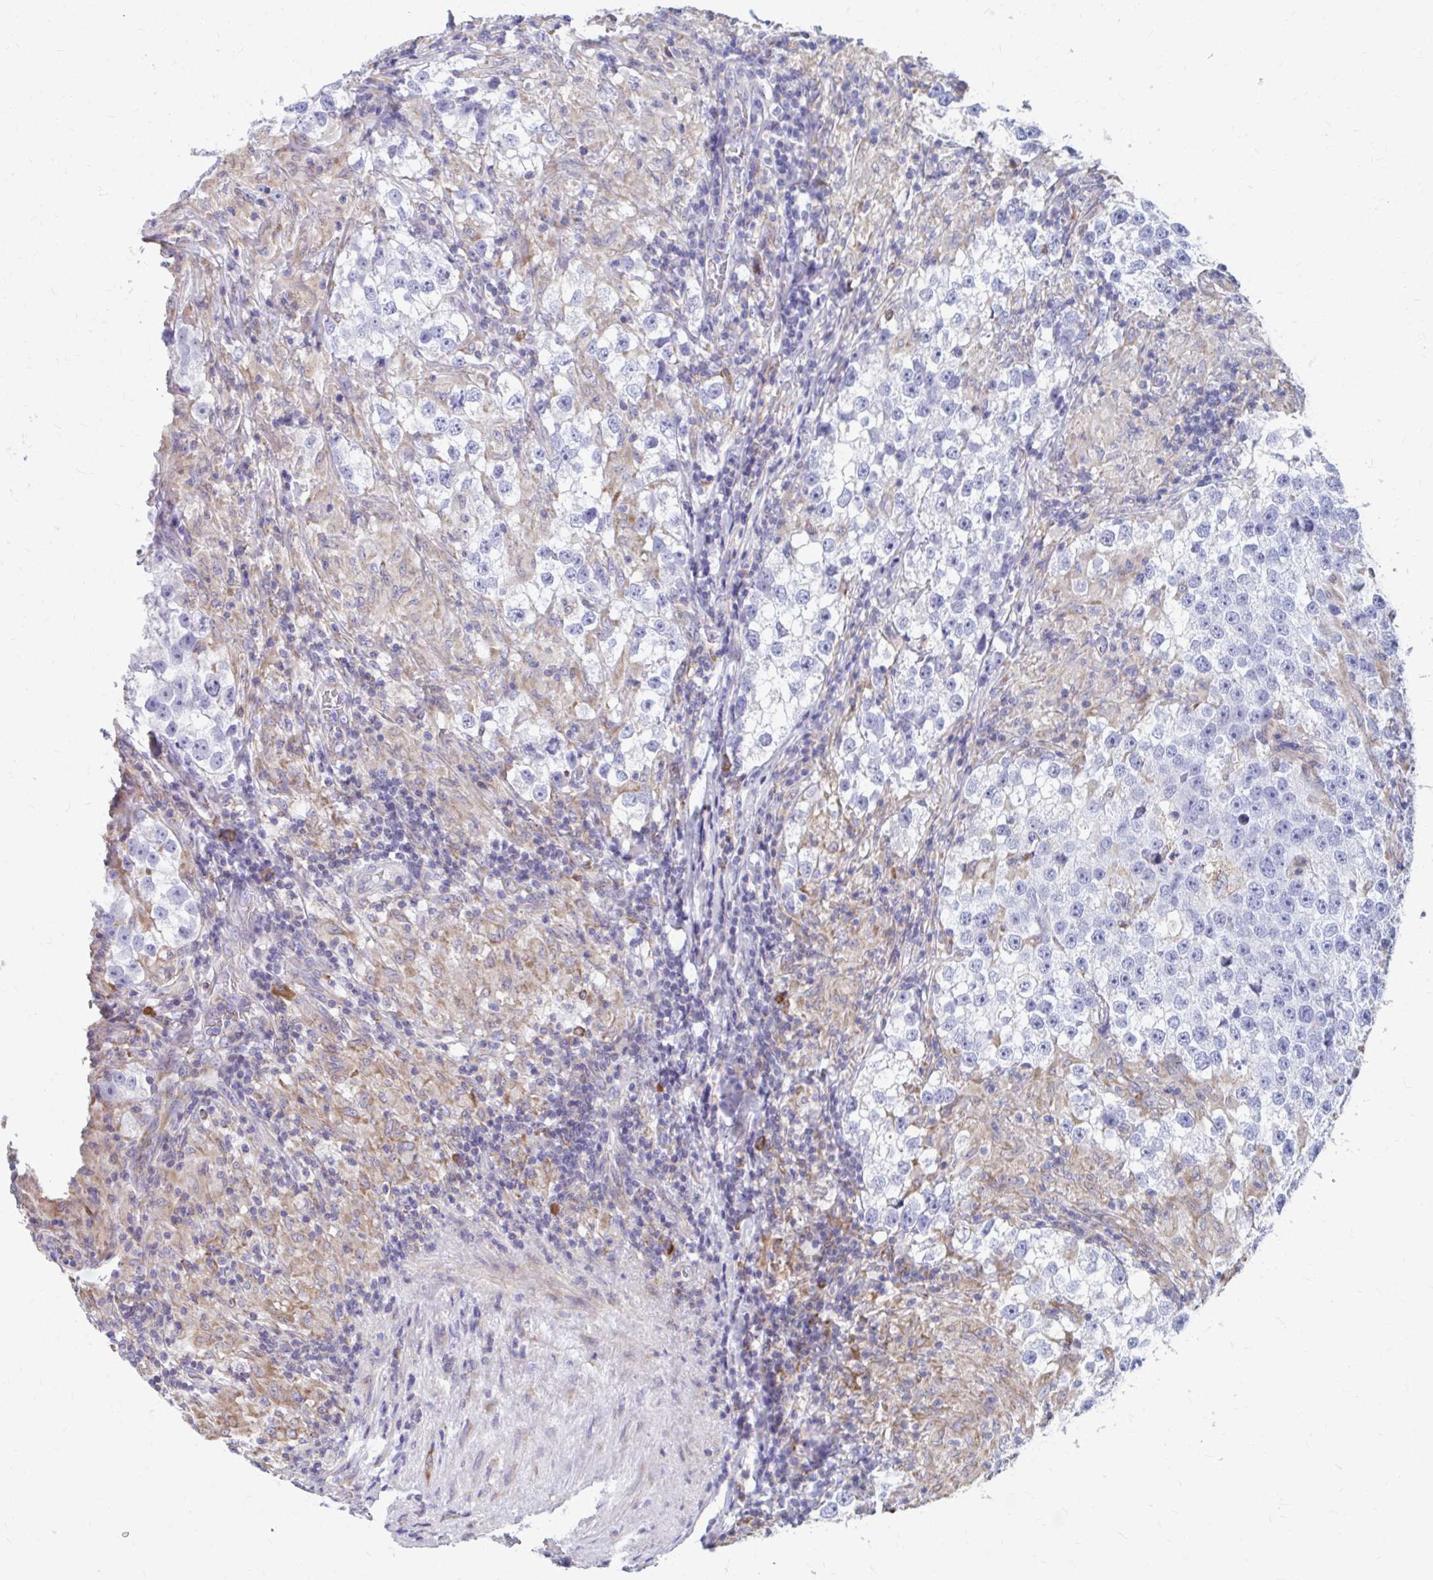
{"staining": {"intensity": "negative", "quantity": "none", "location": "none"}, "tissue": "testis cancer", "cell_type": "Tumor cells", "image_type": "cancer", "snomed": [{"axis": "morphology", "description": "Seminoma, NOS"}, {"axis": "topography", "description": "Testis"}], "caption": "This image is of testis seminoma stained with IHC to label a protein in brown with the nuclei are counter-stained blue. There is no expression in tumor cells.", "gene": "FKBP2", "patient": {"sex": "male", "age": 46}}